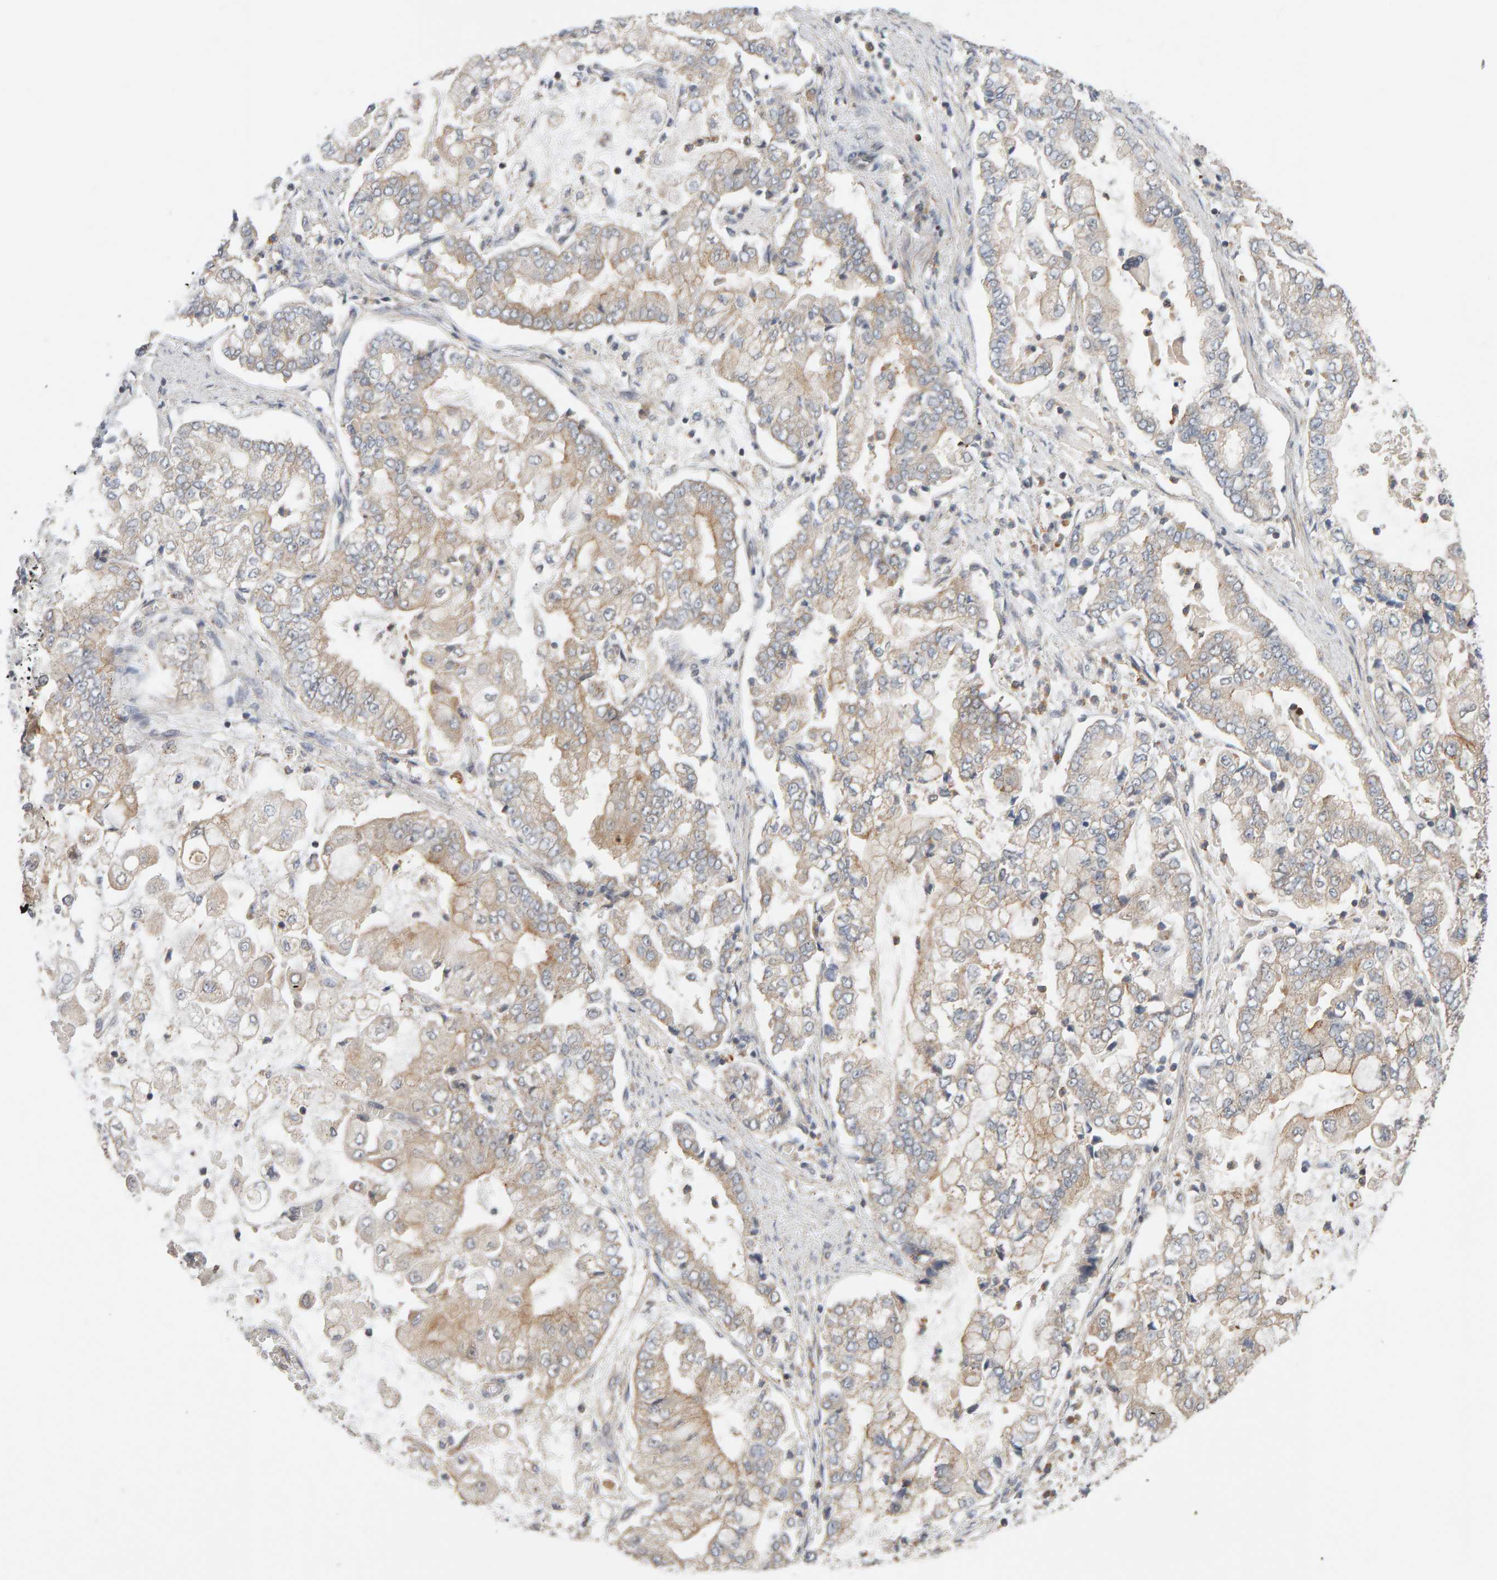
{"staining": {"intensity": "weak", "quantity": "25%-75%", "location": "cytoplasmic/membranous"}, "tissue": "stomach cancer", "cell_type": "Tumor cells", "image_type": "cancer", "snomed": [{"axis": "morphology", "description": "Adenocarcinoma, NOS"}, {"axis": "topography", "description": "Stomach"}], "caption": "High-power microscopy captured an immunohistochemistry image of stomach cancer (adenocarcinoma), revealing weak cytoplasmic/membranous staining in approximately 25%-75% of tumor cells. (IHC, brightfield microscopy, high magnification).", "gene": "DNAJC7", "patient": {"sex": "male", "age": 76}}